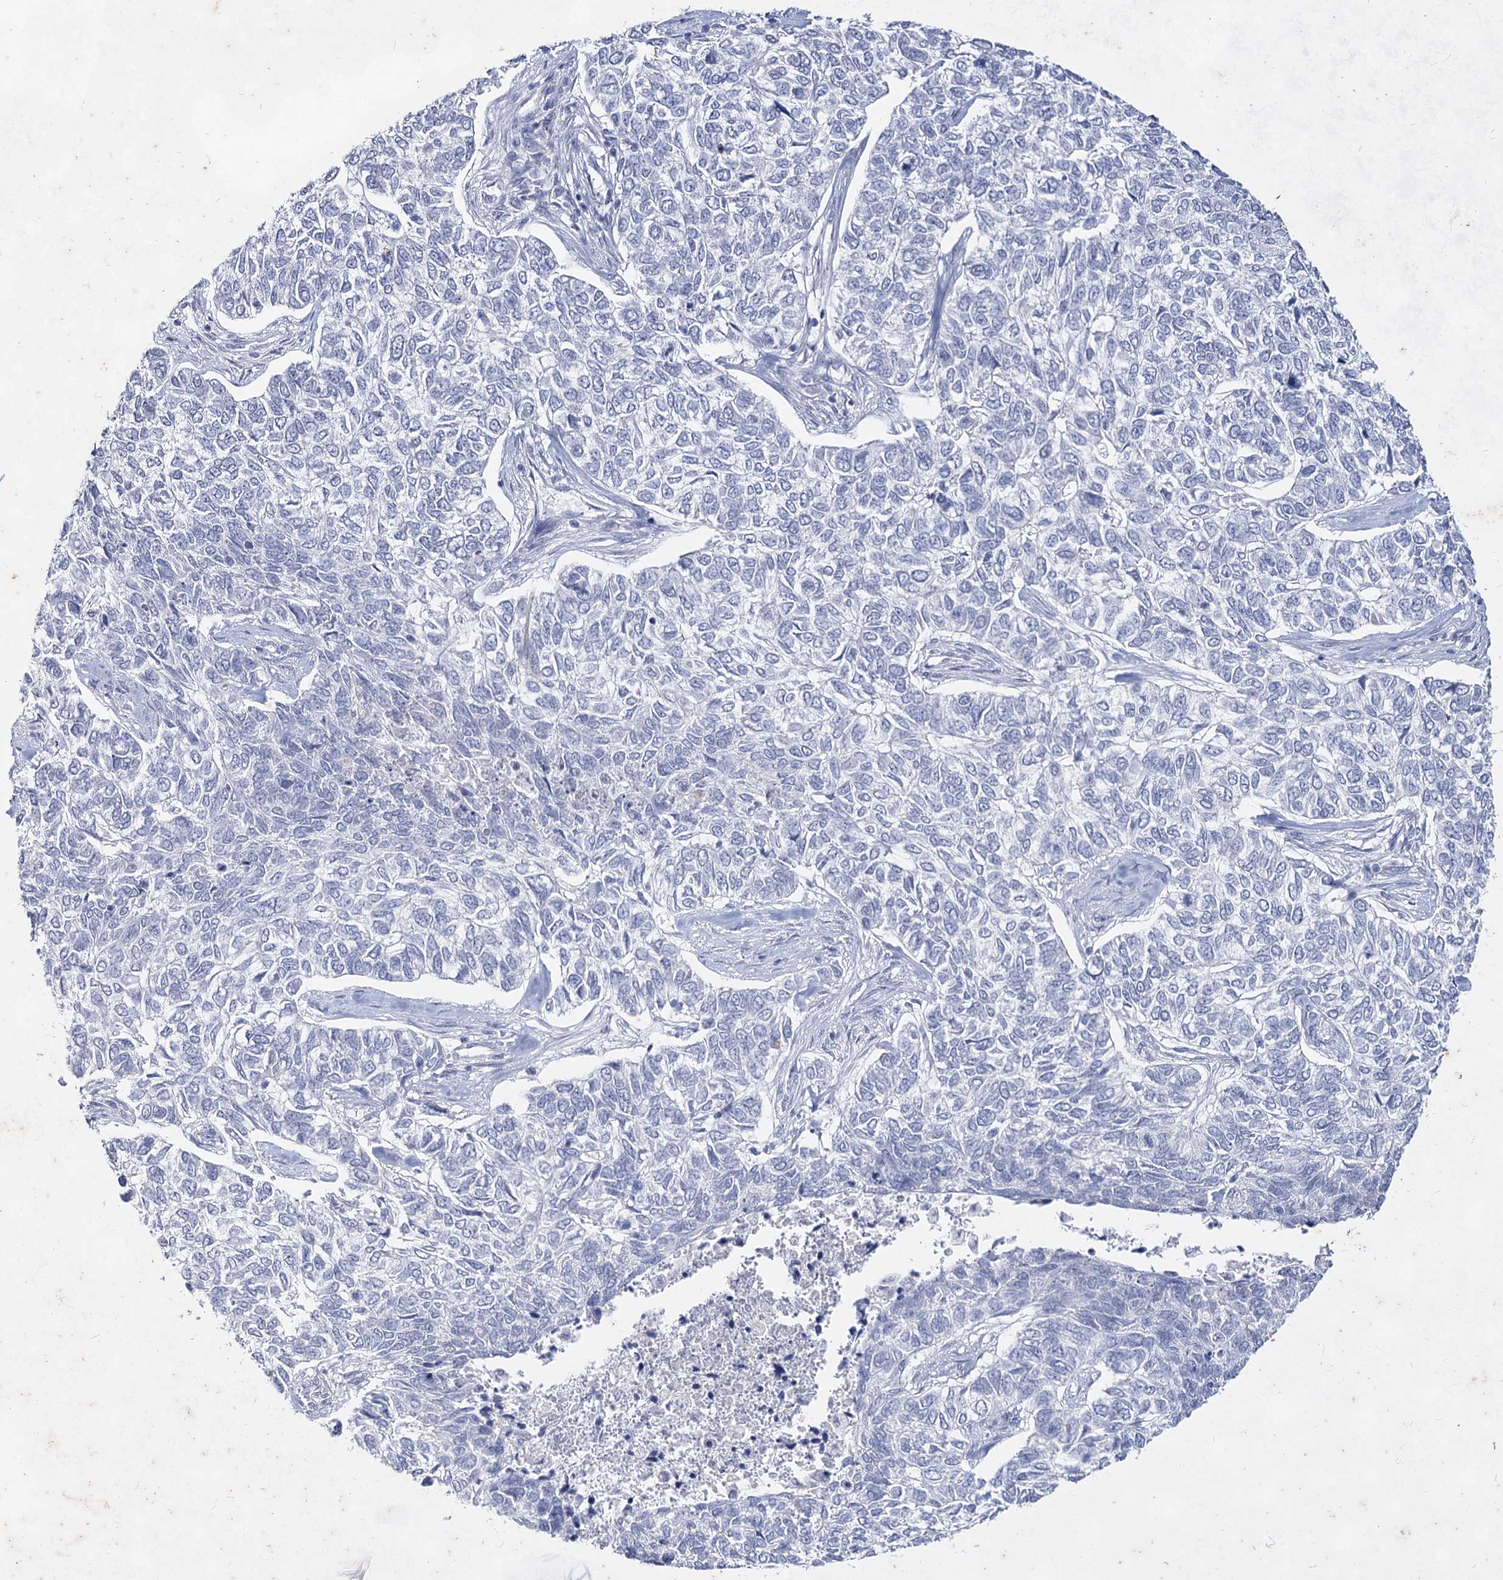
{"staining": {"intensity": "negative", "quantity": "none", "location": "none"}, "tissue": "skin cancer", "cell_type": "Tumor cells", "image_type": "cancer", "snomed": [{"axis": "morphology", "description": "Basal cell carcinoma"}, {"axis": "topography", "description": "Skin"}], "caption": "Immunohistochemistry photomicrograph of skin cancer stained for a protein (brown), which reveals no positivity in tumor cells.", "gene": "CCDC73", "patient": {"sex": "female", "age": 65}}